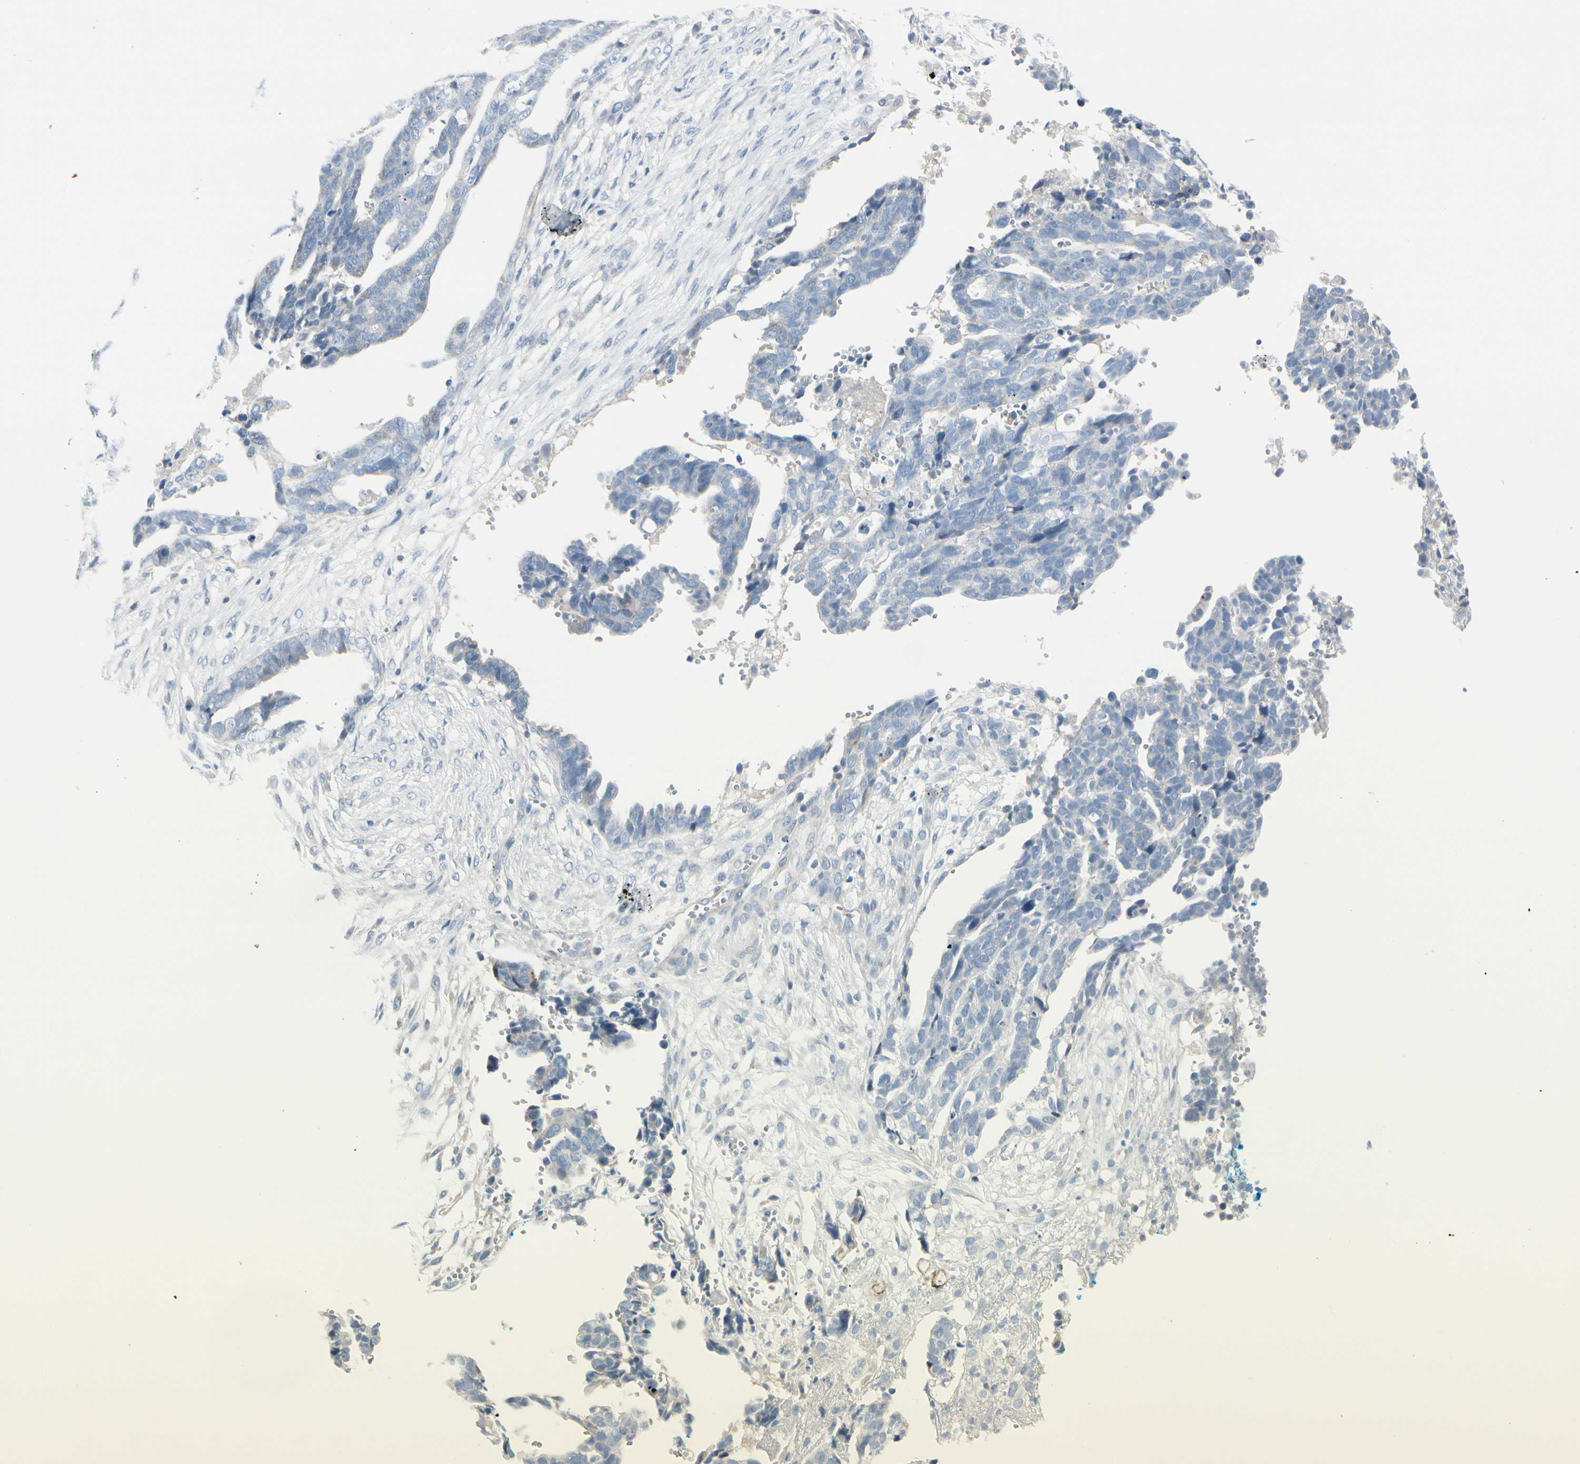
{"staining": {"intensity": "weak", "quantity": "<25%", "location": "cytoplasmic/membranous"}, "tissue": "ovarian cancer", "cell_type": "Tumor cells", "image_type": "cancer", "snomed": [{"axis": "morphology", "description": "Normal tissue, NOS"}, {"axis": "morphology", "description": "Cystadenocarcinoma, serous, NOS"}, {"axis": "topography", "description": "Fallopian tube"}, {"axis": "topography", "description": "Ovary"}], "caption": "Tumor cells show no significant protein staining in serous cystadenocarcinoma (ovarian).", "gene": "CDHR5", "patient": {"sex": "female", "age": 56}}